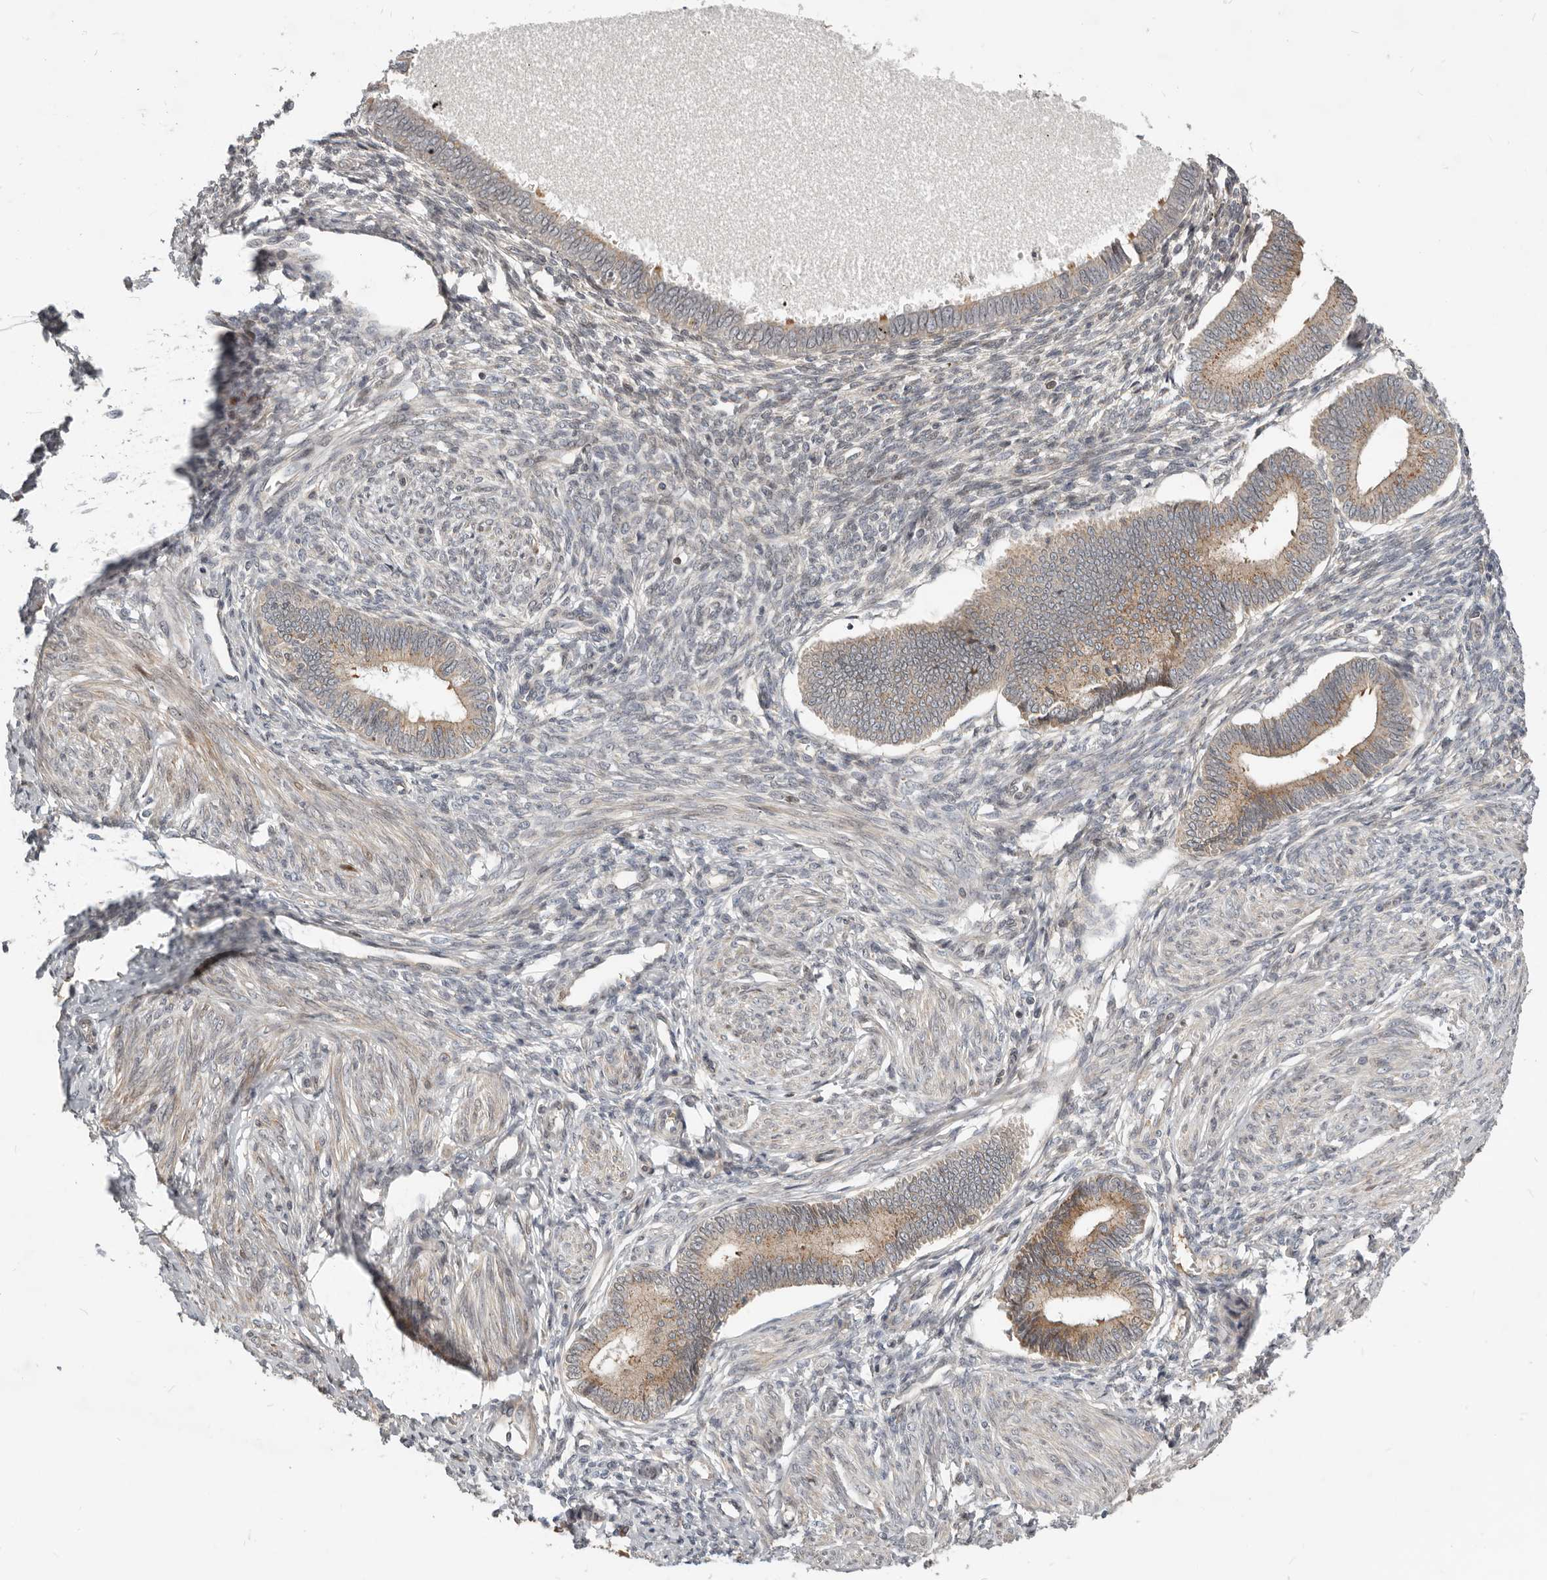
{"staining": {"intensity": "negative", "quantity": "none", "location": "none"}, "tissue": "endometrium", "cell_type": "Cells in endometrial stroma", "image_type": "normal", "snomed": [{"axis": "morphology", "description": "Normal tissue, NOS"}, {"axis": "topography", "description": "Endometrium"}], "caption": "DAB (3,3'-diaminobenzidine) immunohistochemical staining of normal endometrium exhibits no significant staining in cells in endometrial stroma.", "gene": "NPY4R2", "patient": {"sex": "female", "age": 46}}